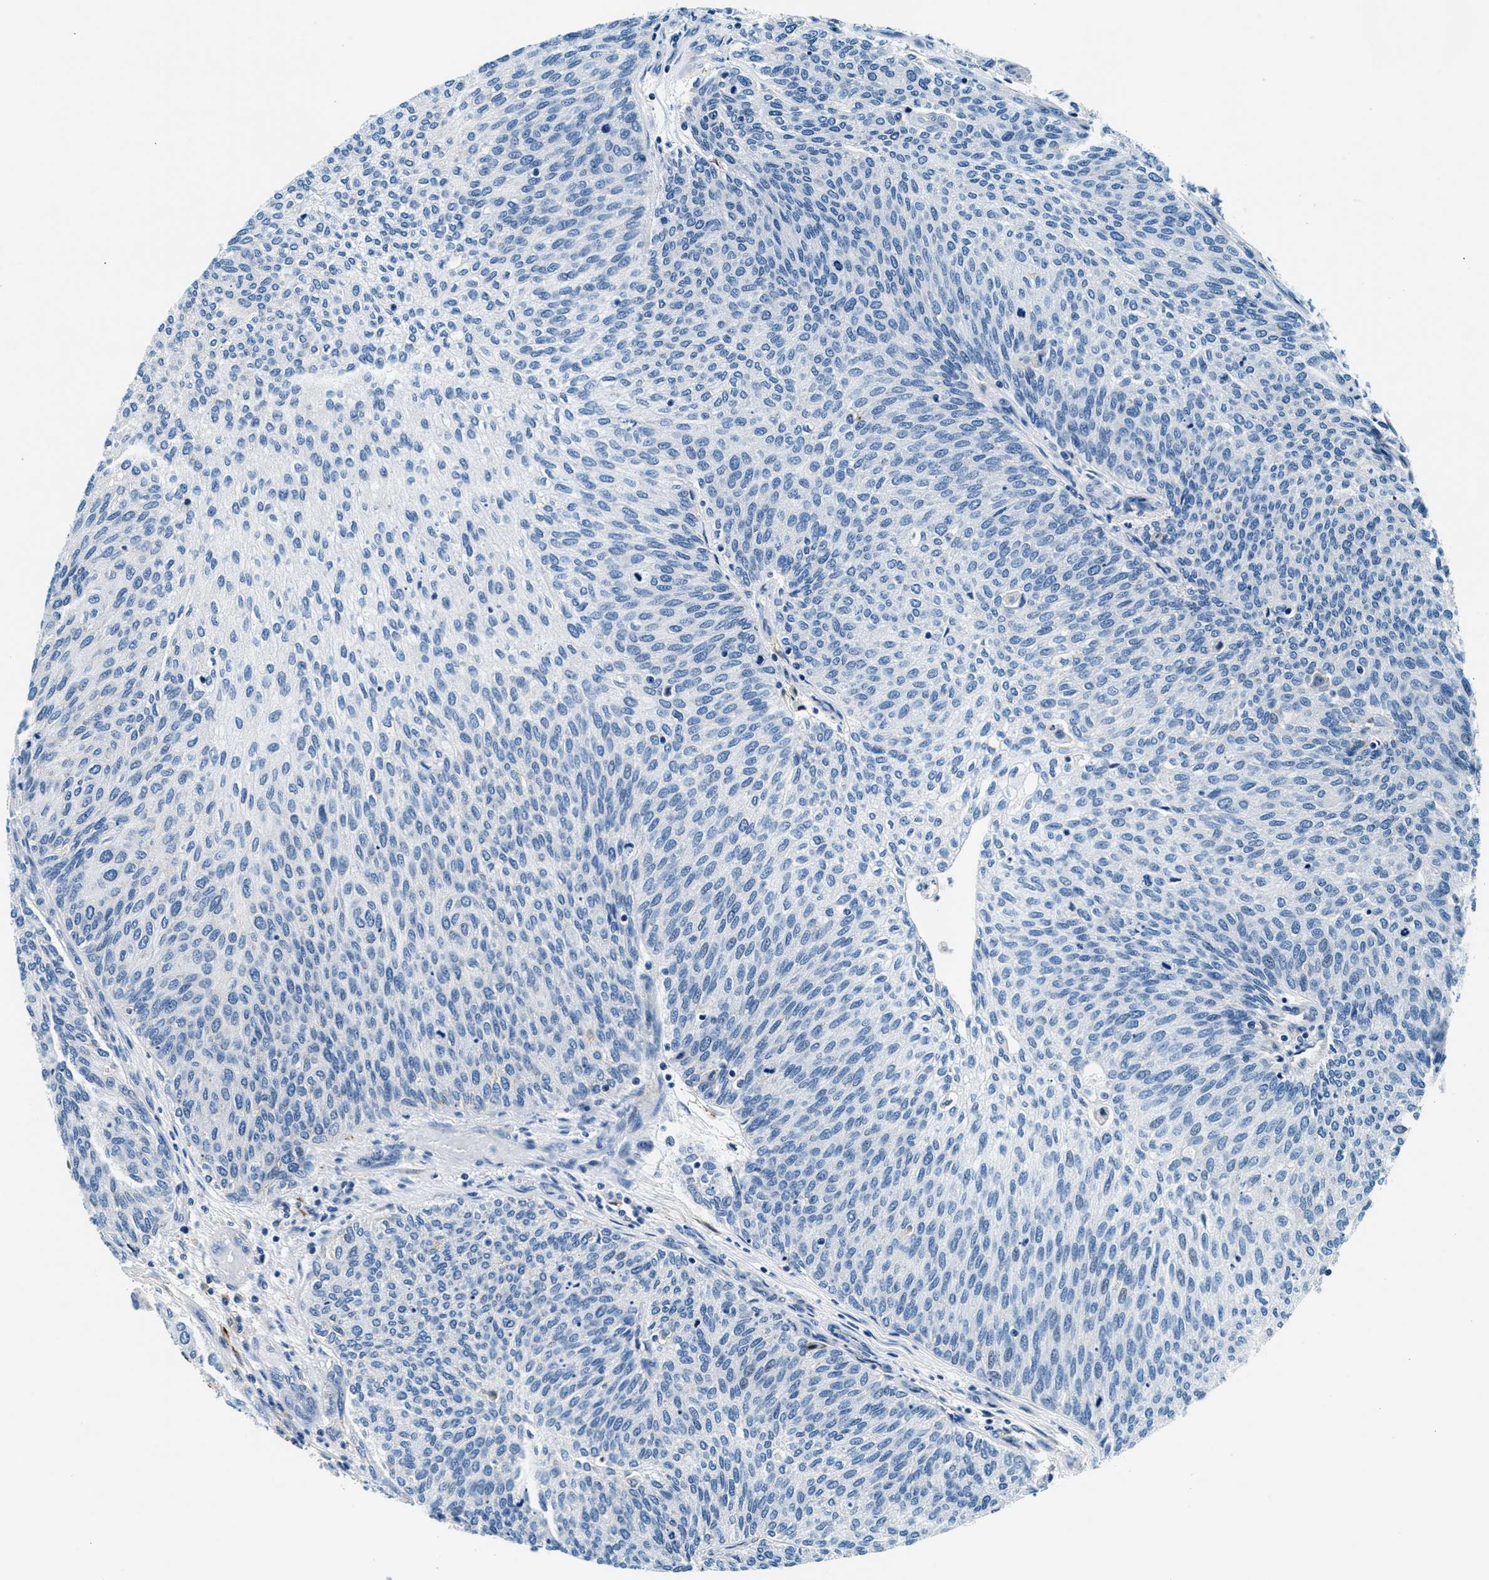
{"staining": {"intensity": "negative", "quantity": "none", "location": "none"}, "tissue": "urothelial cancer", "cell_type": "Tumor cells", "image_type": "cancer", "snomed": [{"axis": "morphology", "description": "Urothelial carcinoma, Low grade"}, {"axis": "topography", "description": "Urinary bladder"}], "caption": "An immunohistochemistry image of urothelial carcinoma (low-grade) is shown. There is no staining in tumor cells of urothelial carcinoma (low-grade).", "gene": "SLFN11", "patient": {"sex": "female", "age": 79}}